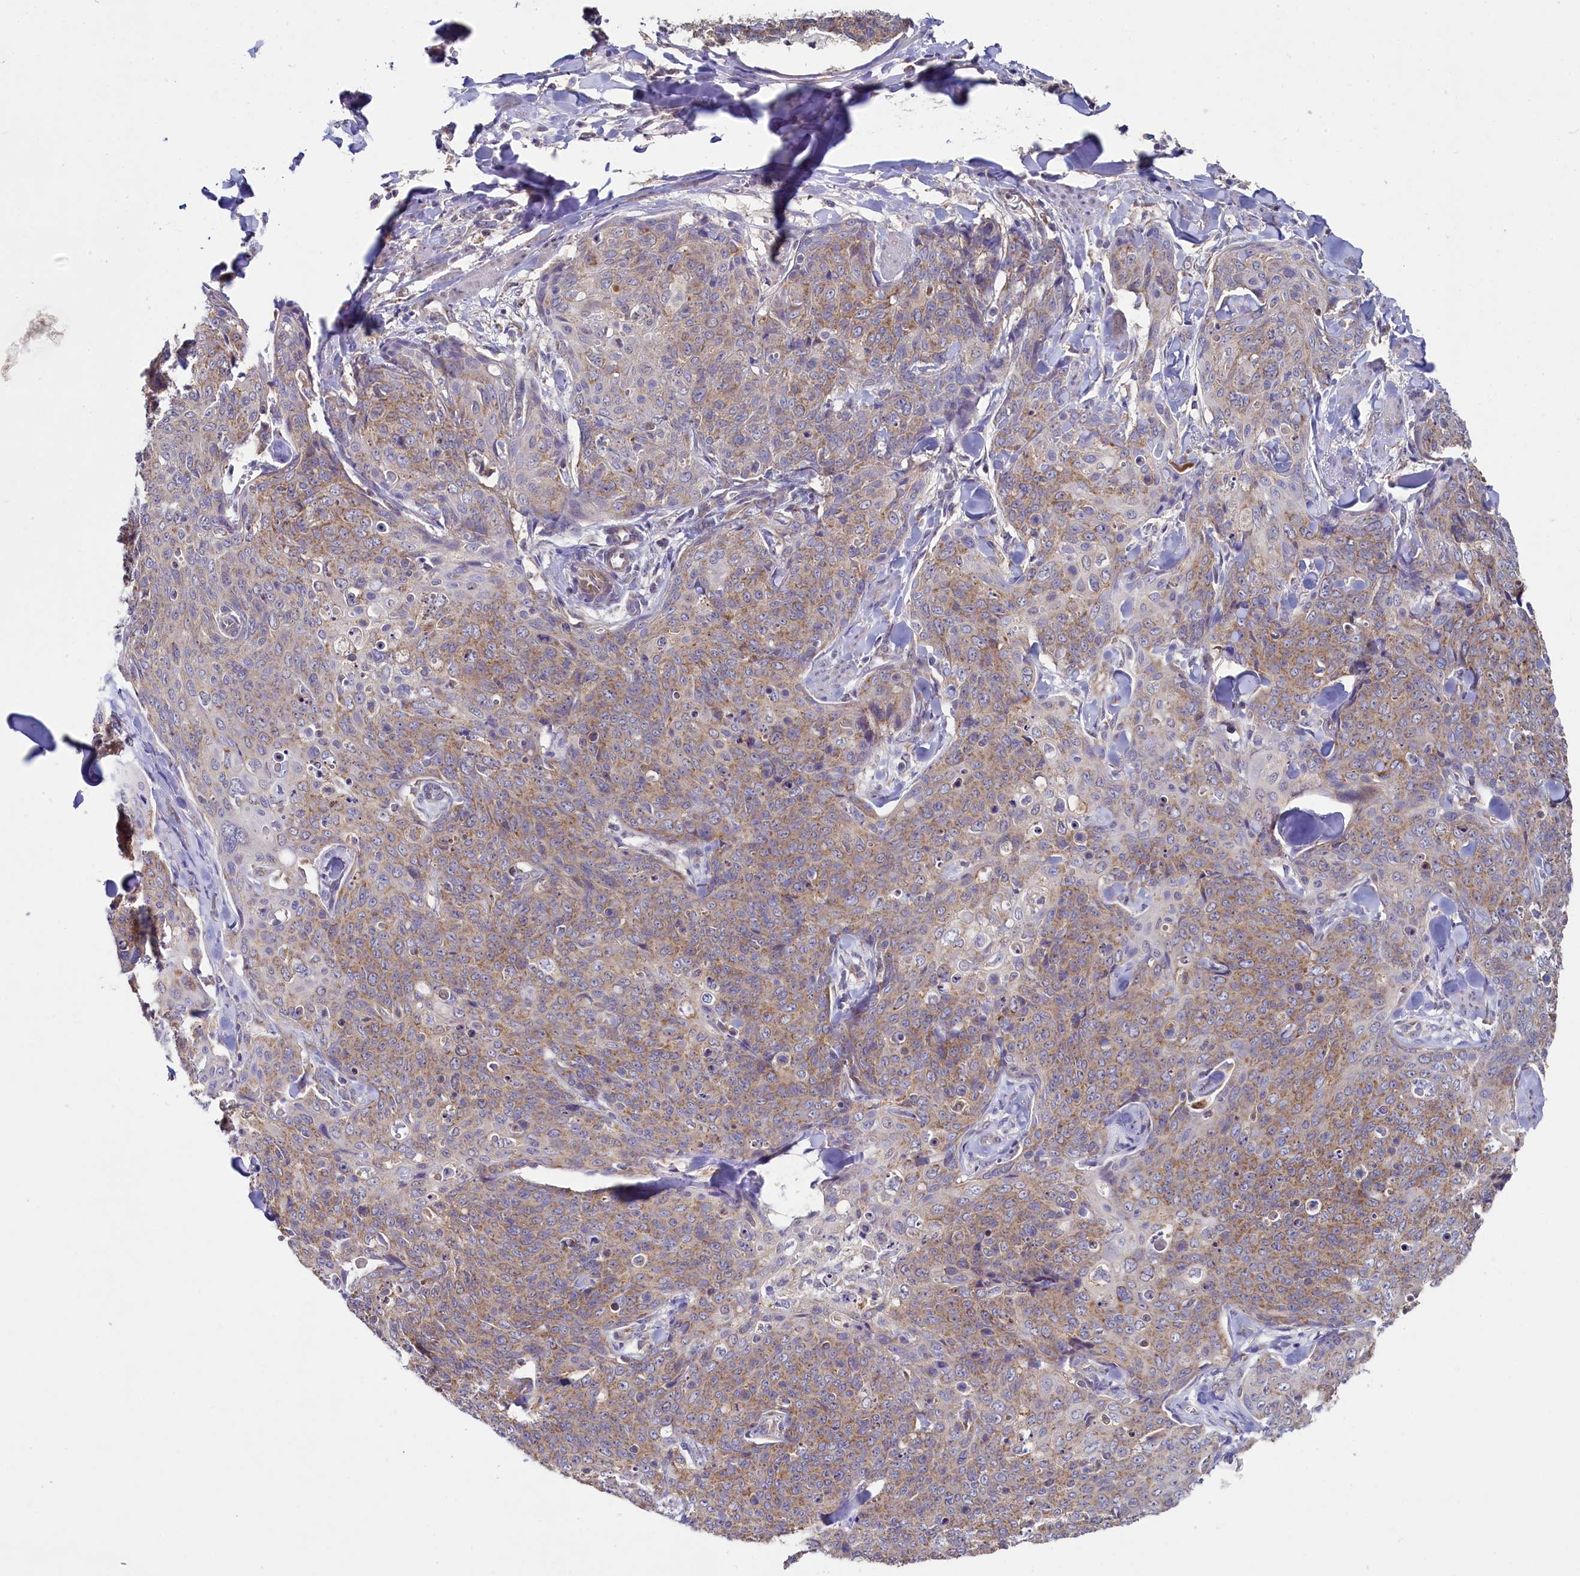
{"staining": {"intensity": "moderate", "quantity": "25%-75%", "location": "cytoplasmic/membranous"}, "tissue": "skin cancer", "cell_type": "Tumor cells", "image_type": "cancer", "snomed": [{"axis": "morphology", "description": "Squamous cell carcinoma, NOS"}, {"axis": "topography", "description": "Skin"}, {"axis": "topography", "description": "Vulva"}], "caption": "This is an image of IHC staining of skin squamous cell carcinoma, which shows moderate positivity in the cytoplasmic/membranous of tumor cells.", "gene": "MRPL57", "patient": {"sex": "female", "age": 85}}